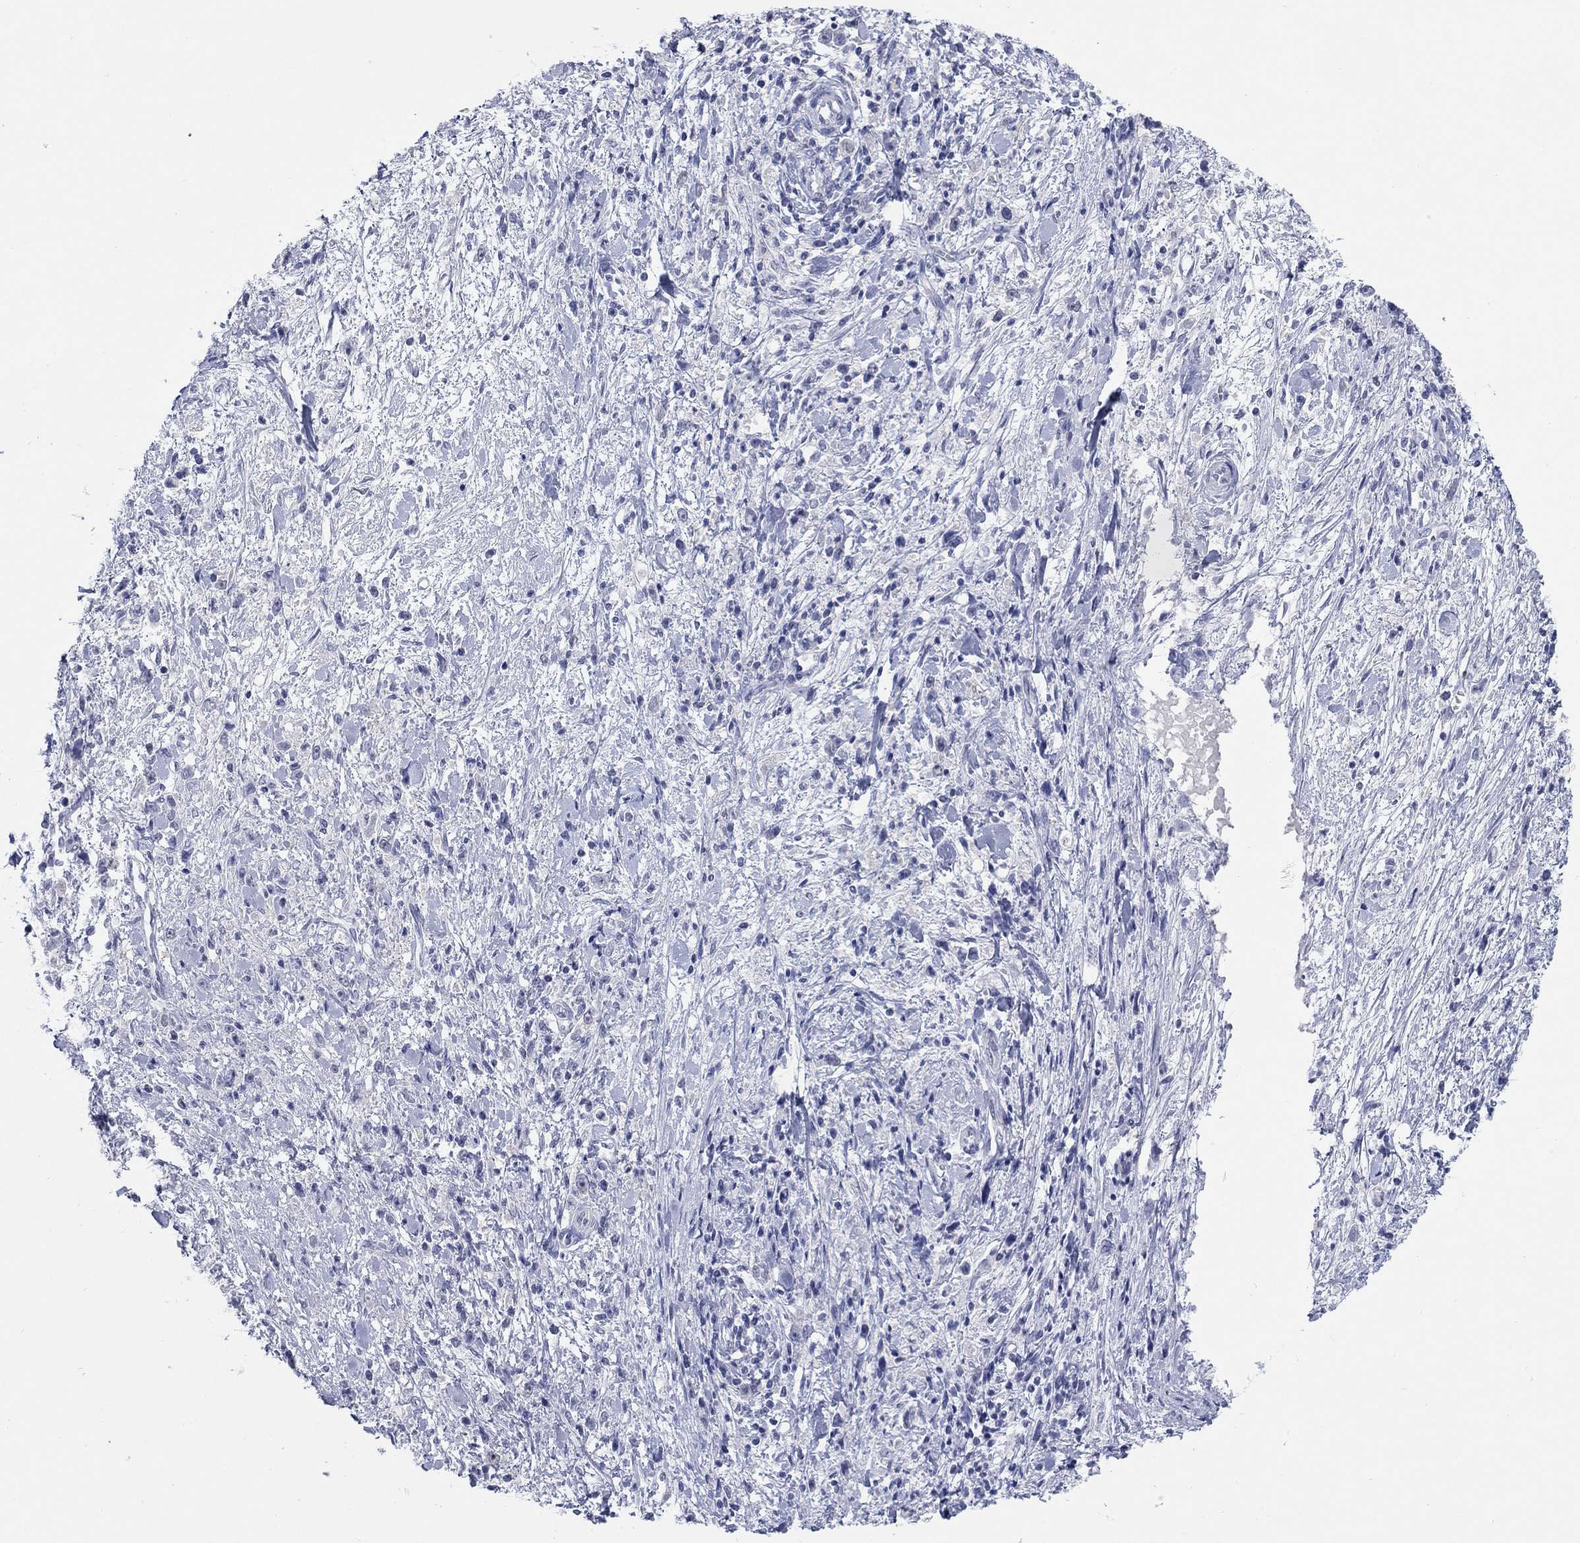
{"staining": {"intensity": "negative", "quantity": "none", "location": "none"}, "tissue": "stomach cancer", "cell_type": "Tumor cells", "image_type": "cancer", "snomed": [{"axis": "morphology", "description": "Adenocarcinoma, NOS"}, {"axis": "topography", "description": "Stomach"}], "caption": "There is no significant expression in tumor cells of stomach cancer.", "gene": "ATP6V1G2", "patient": {"sex": "female", "age": 59}}